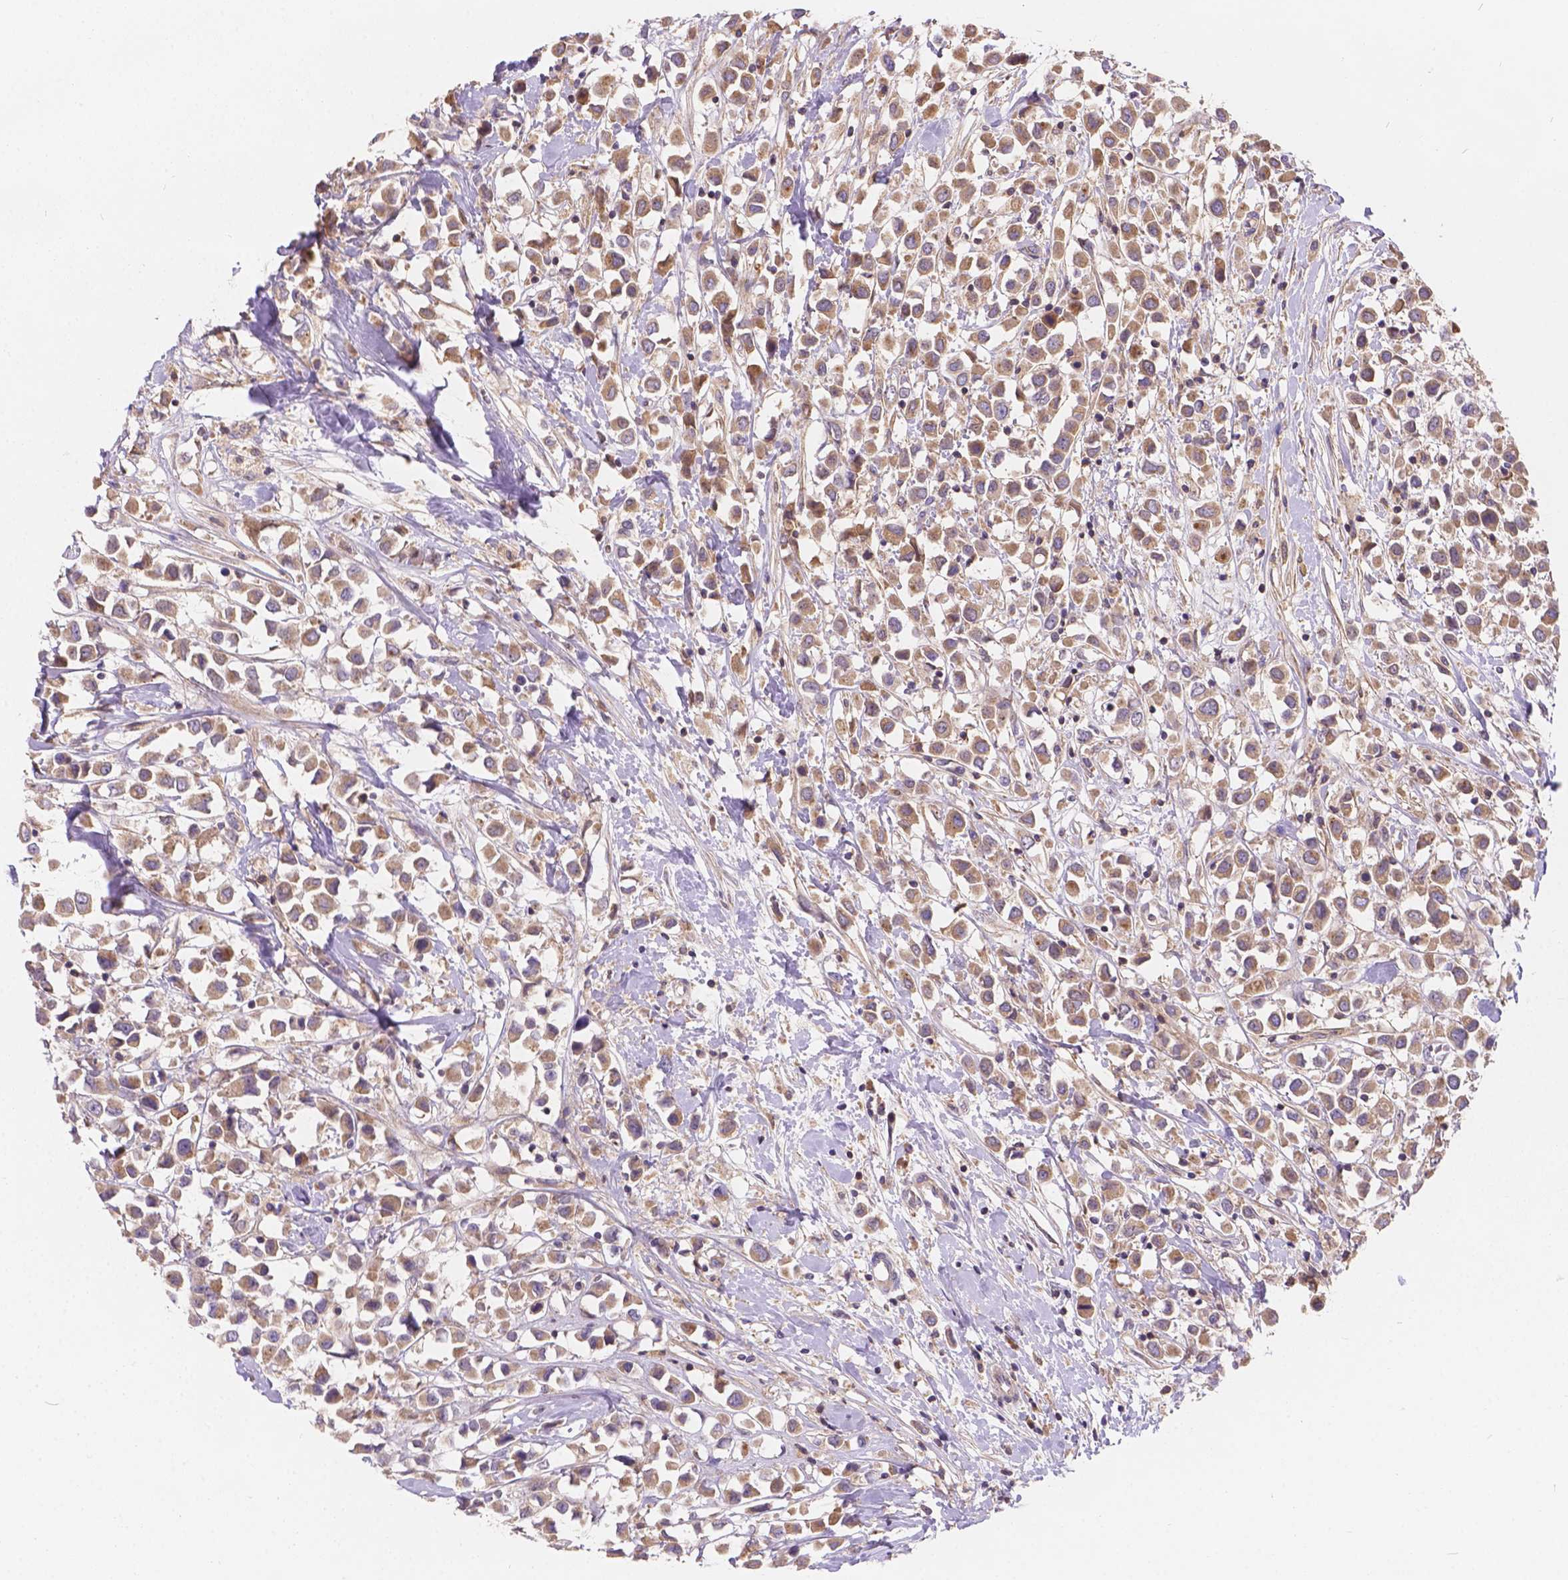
{"staining": {"intensity": "moderate", "quantity": ">75%", "location": "cytoplasmic/membranous"}, "tissue": "breast cancer", "cell_type": "Tumor cells", "image_type": "cancer", "snomed": [{"axis": "morphology", "description": "Duct carcinoma"}, {"axis": "topography", "description": "Breast"}], "caption": "There is medium levels of moderate cytoplasmic/membranous expression in tumor cells of intraductal carcinoma (breast), as demonstrated by immunohistochemical staining (brown color).", "gene": "CDK10", "patient": {"sex": "female", "age": 61}}